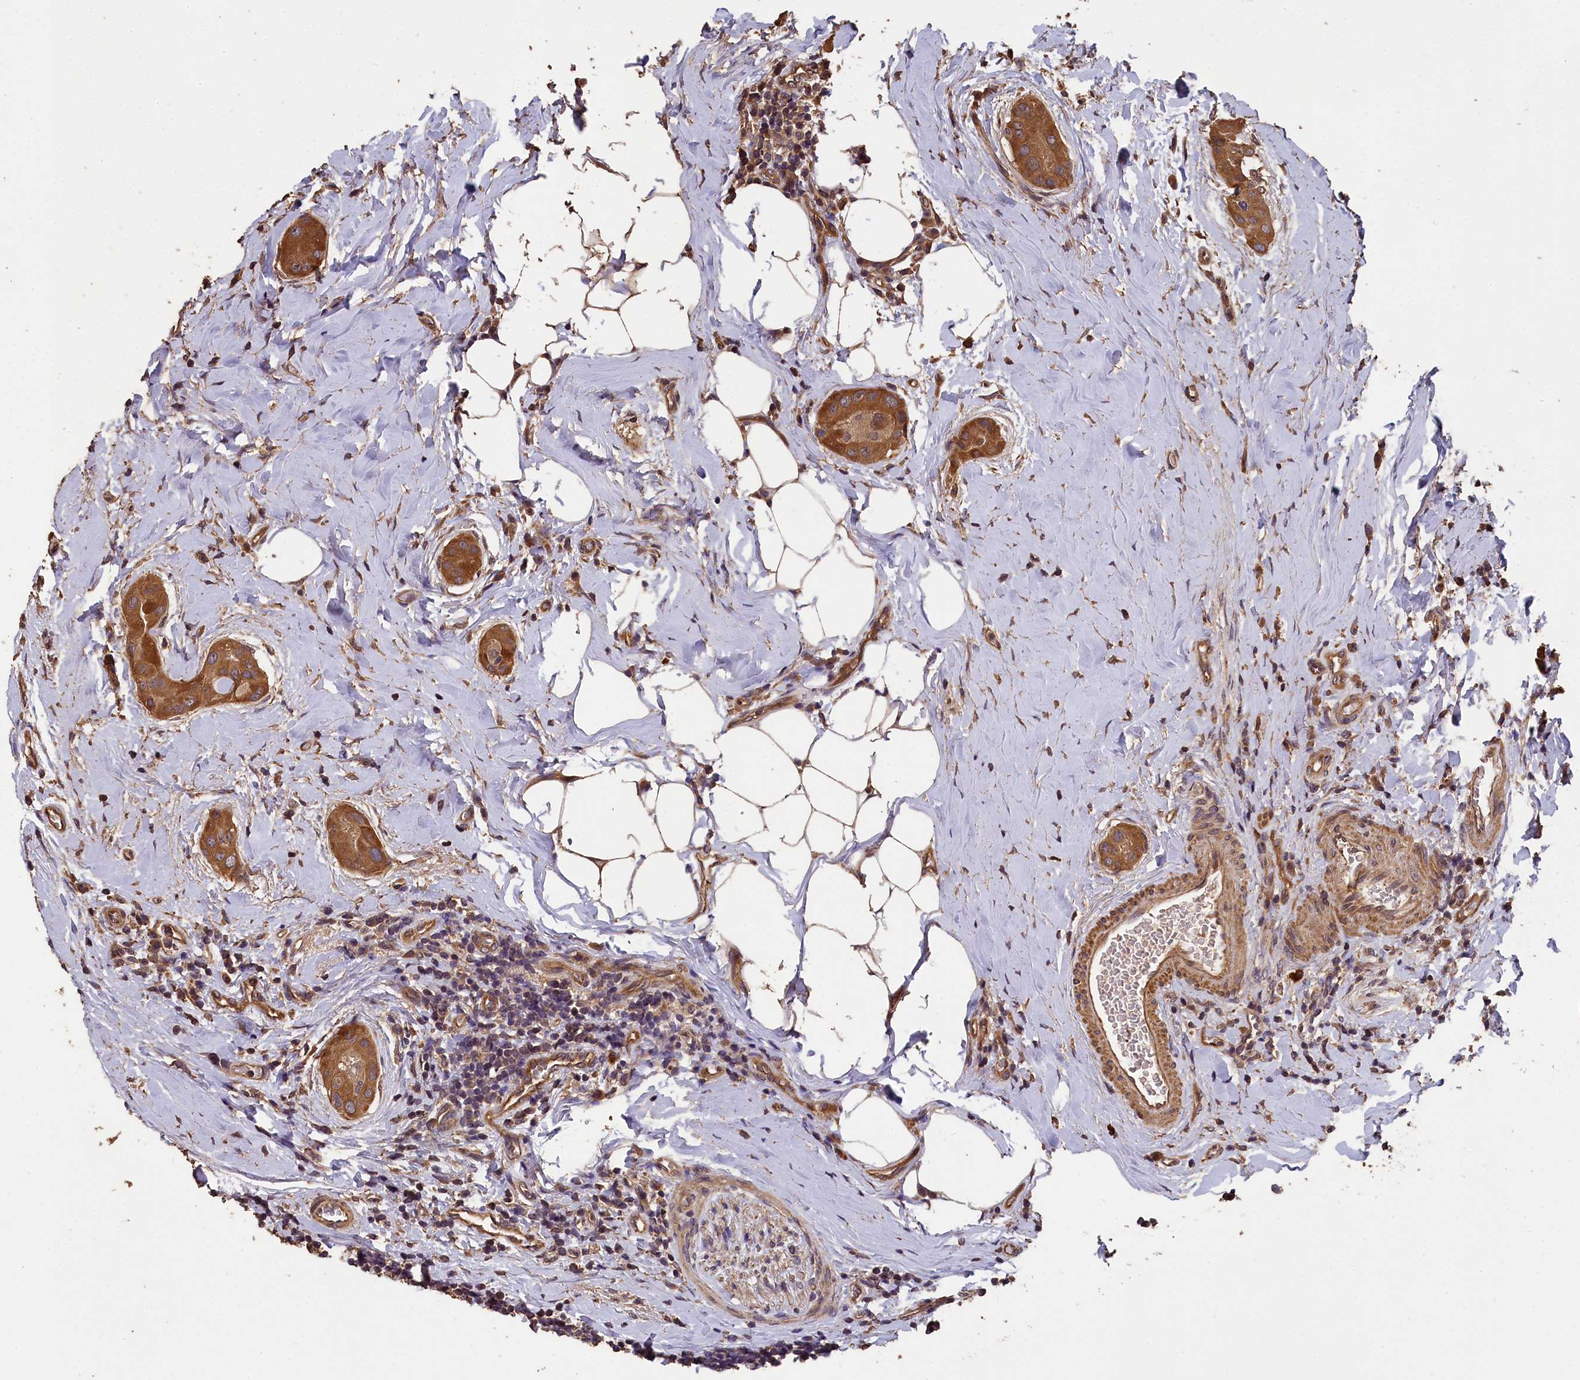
{"staining": {"intensity": "moderate", "quantity": ">75%", "location": "cytoplasmic/membranous"}, "tissue": "thyroid cancer", "cell_type": "Tumor cells", "image_type": "cancer", "snomed": [{"axis": "morphology", "description": "Papillary adenocarcinoma, NOS"}, {"axis": "topography", "description": "Thyroid gland"}], "caption": "Thyroid cancer was stained to show a protein in brown. There is medium levels of moderate cytoplasmic/membranous positivity in about >75% of tumor cells. (DAB (3,3'-diaminobenzidine) IHC, brown staining for protein, blue staining for nuclei).", "gene": "CHD9", "patient": {"sex": "male", "age": 33}}